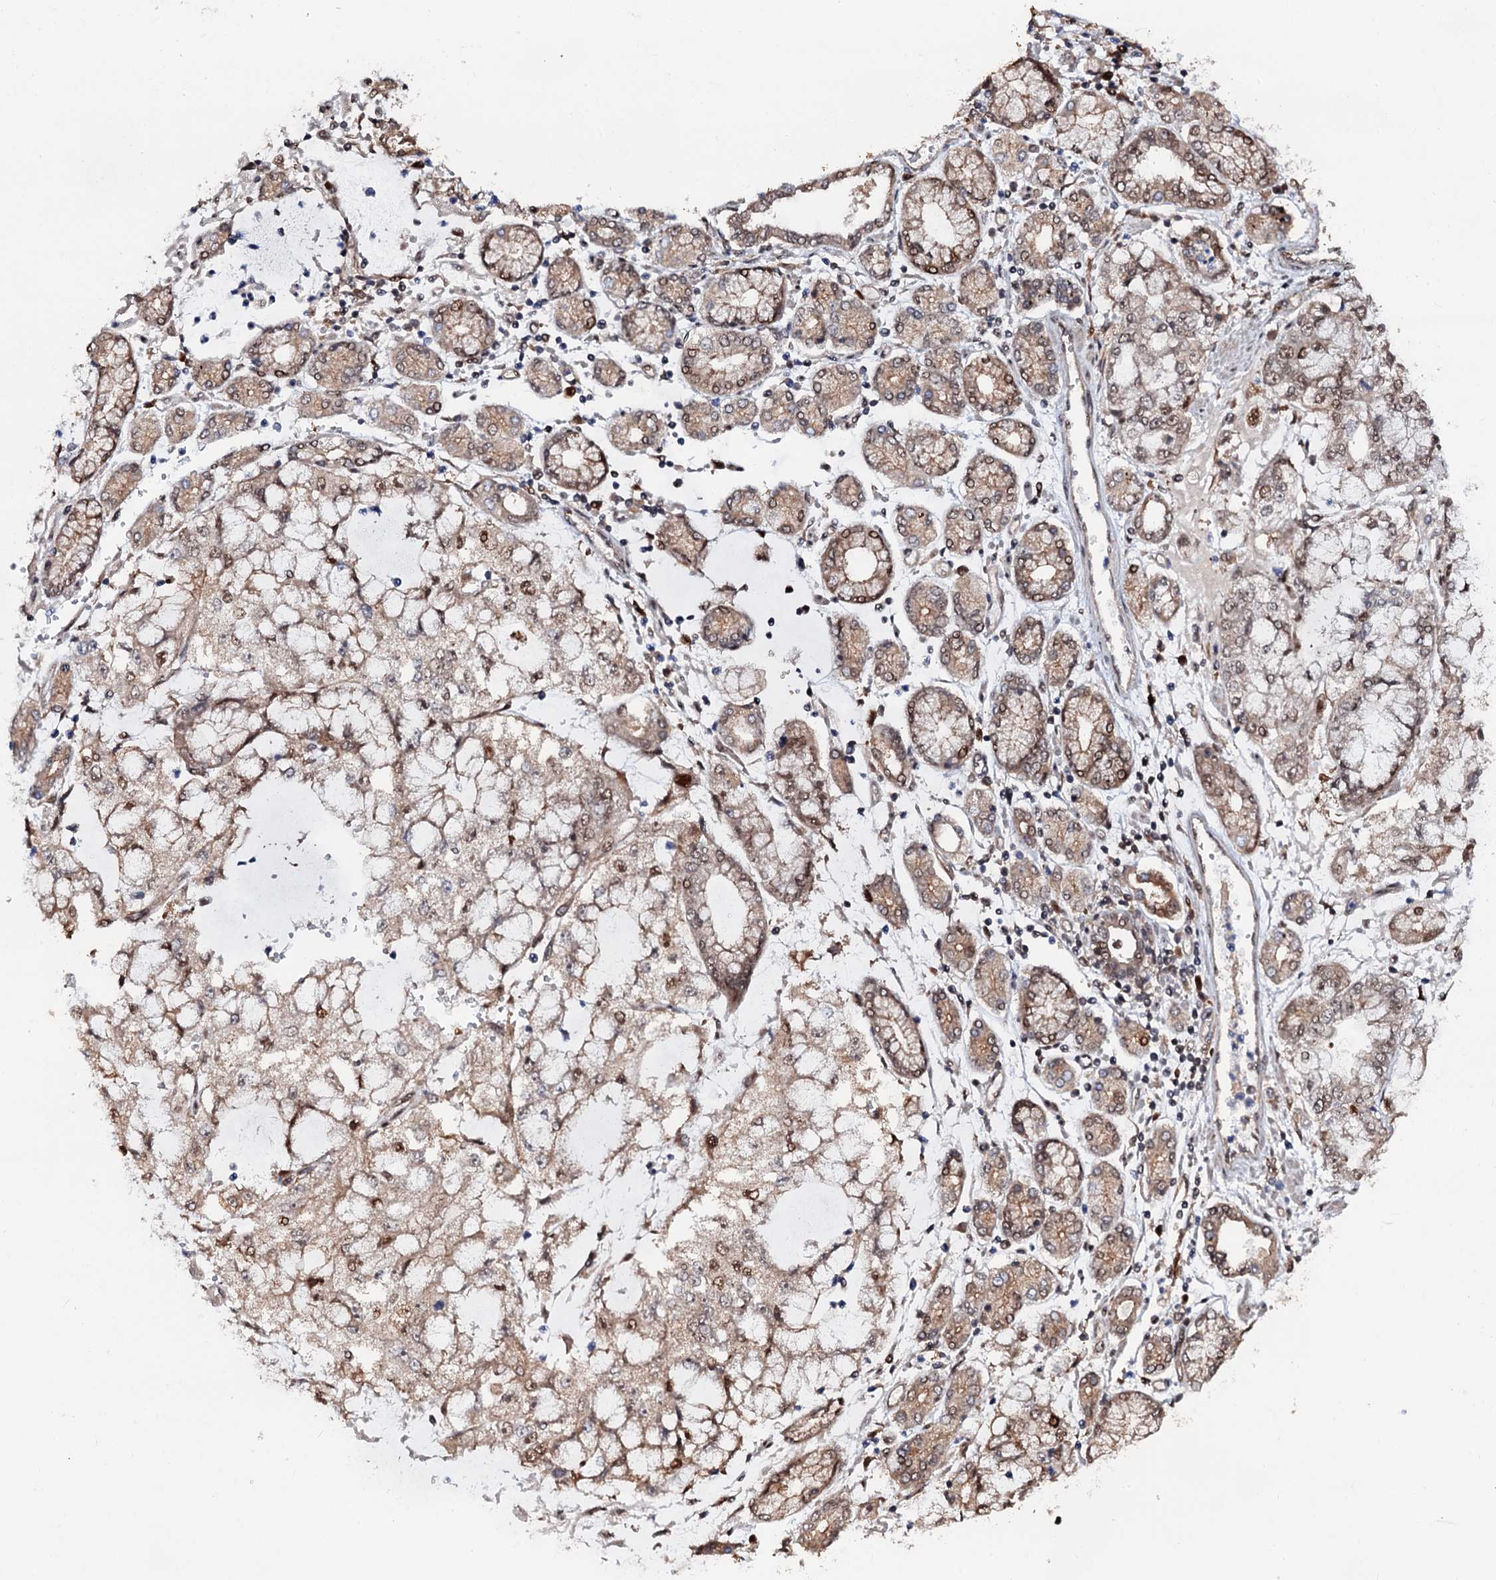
{"staining": {"intensity": "weak", "quantity": "25%-75%", "location": "cytoplasmic/membranous,nuclear"}, "tissue": "stomach cancer", "cell_type": "Tumor cells", "image_type": "cancer", "snomed": [{"axis": "morphology", "description": "Adenocarcinoma, NOS"}, {"axis": "topography", "description": "Stomach"}], "caption": "A low amount of weak cytoplasmic/membranous and nuclear positivity is identified in approximately 25%-75% of tumor cells in stomach cancer tissue.", "gene": "CDC23", "patient": {"sex": "male", "age": 76}}